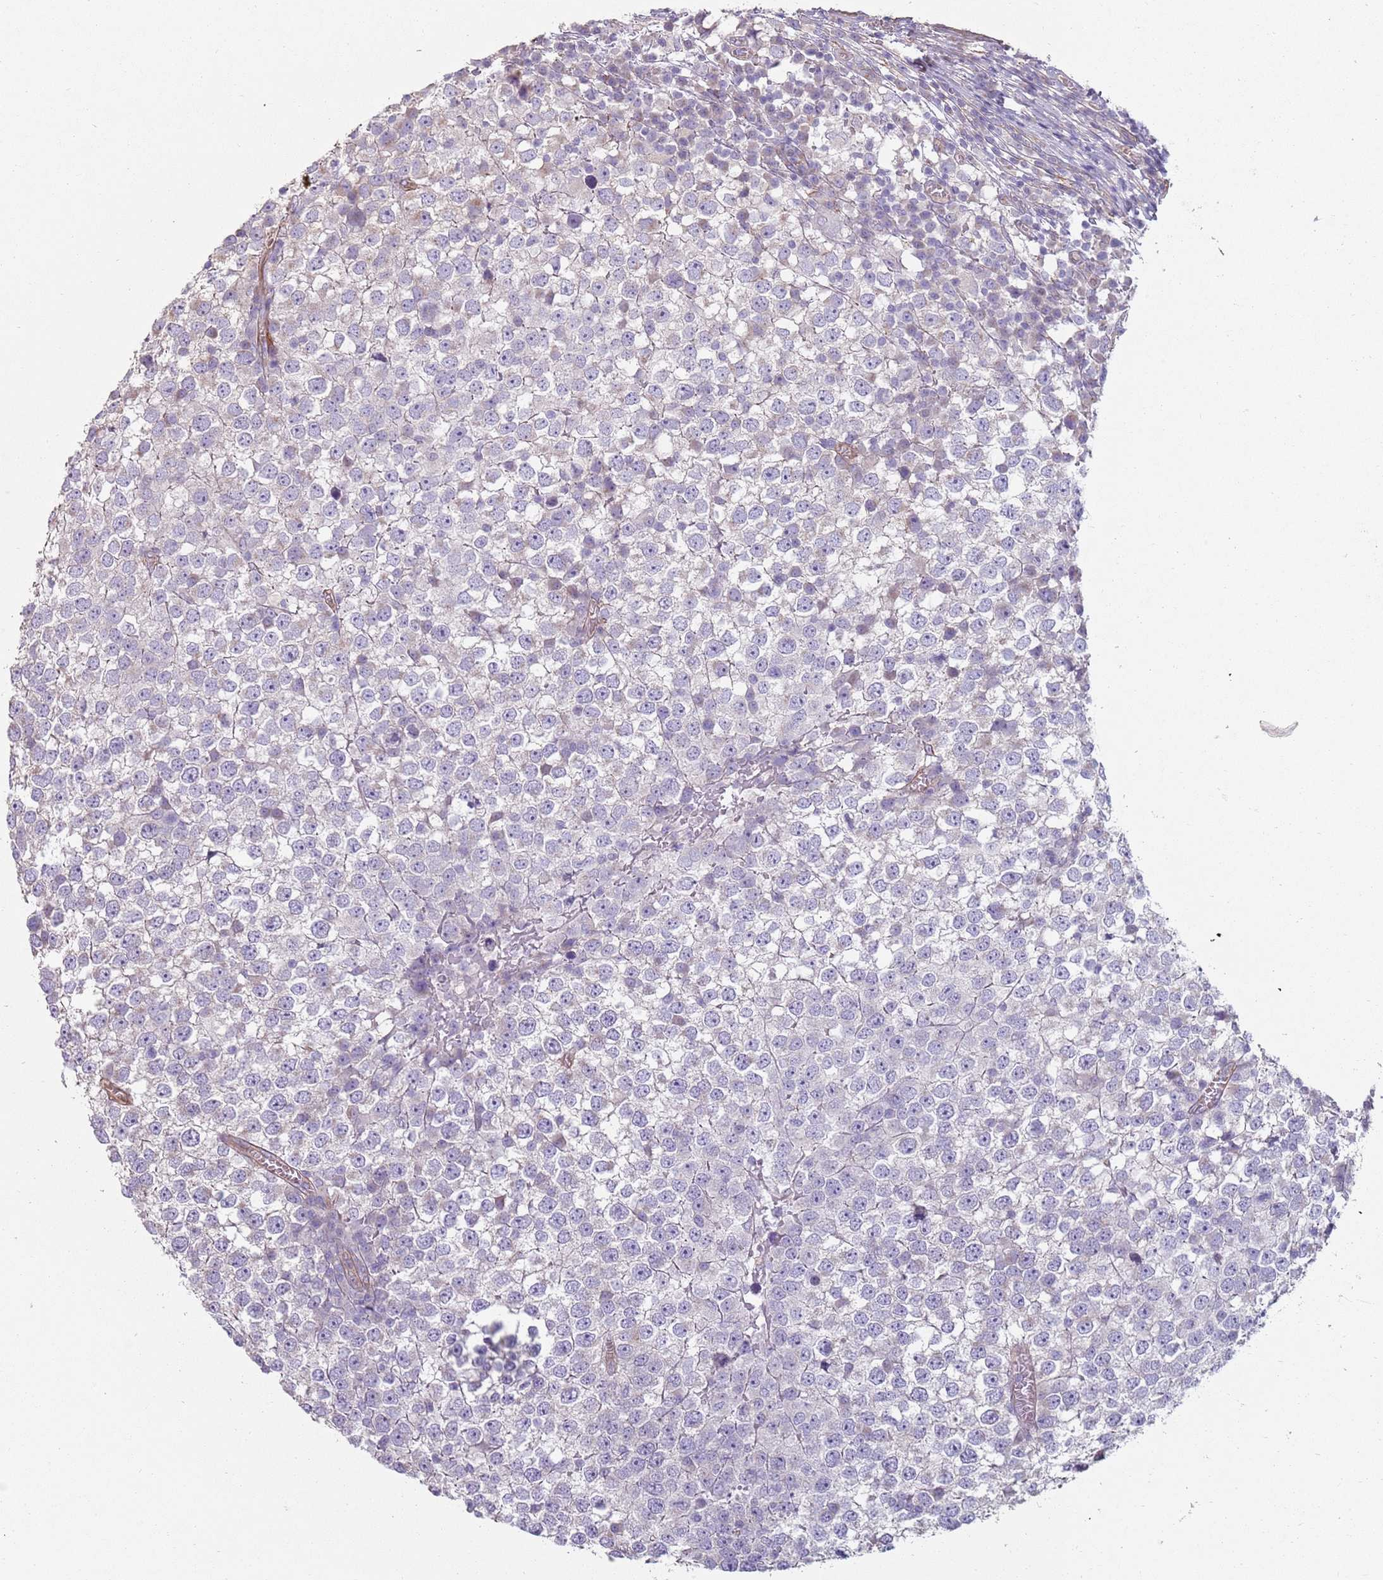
{"staining": {"intensity": "negative", "quantity": "none", "location": "none"}, "tissue": "testis cancer", "cell_type": "Tumor cells", "image_type": "cancer", "snomed": [{"axis": "morphology", "description": "Seminoma, NOS"}, {"axis": "topography", "description": "Testis"}], "caption": "Tumor cells show no significant protein positivity in testis seminoma.", "gene": "PHLPP2", "patient": {"sex": "male", "age": 65}}